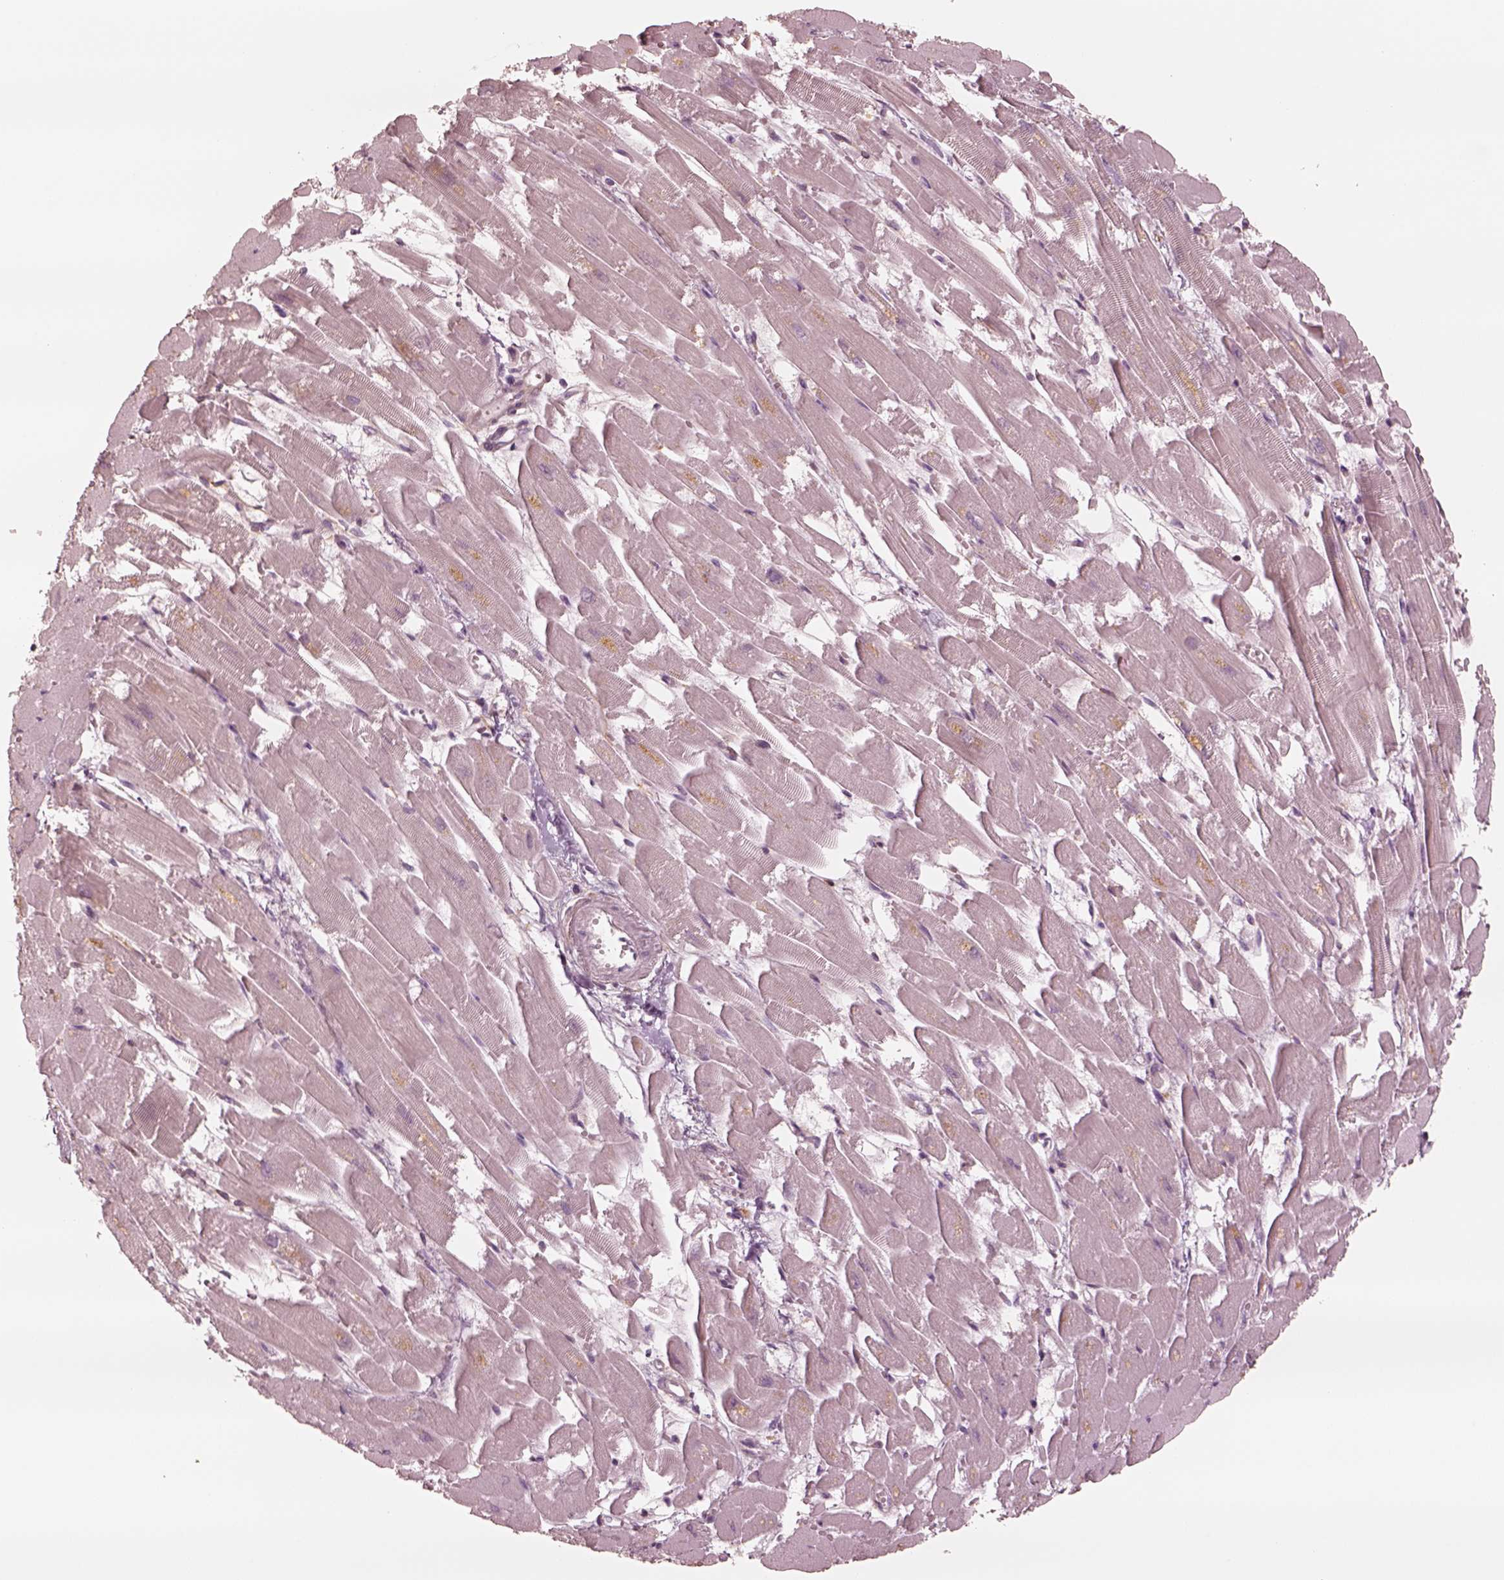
{"staining": {"intensity": "negative", "quantity": "none", "location": "none"}, "tissue": "heart muscle", "cell_type": "Cardiomyocytes", "image_type": "normal", "snomed": [{"axis": "morphology", "description": "Normal tissue, NOS"}, {"axis": "topography", "description": "Heart"}], "caption": "DAB immunohistochemical staining of normal human heart muscle exhibits no significant expression in cardiomyocytes.", "gene": "DNAAF9", "patient": {"sex": "female", "age": 52}}